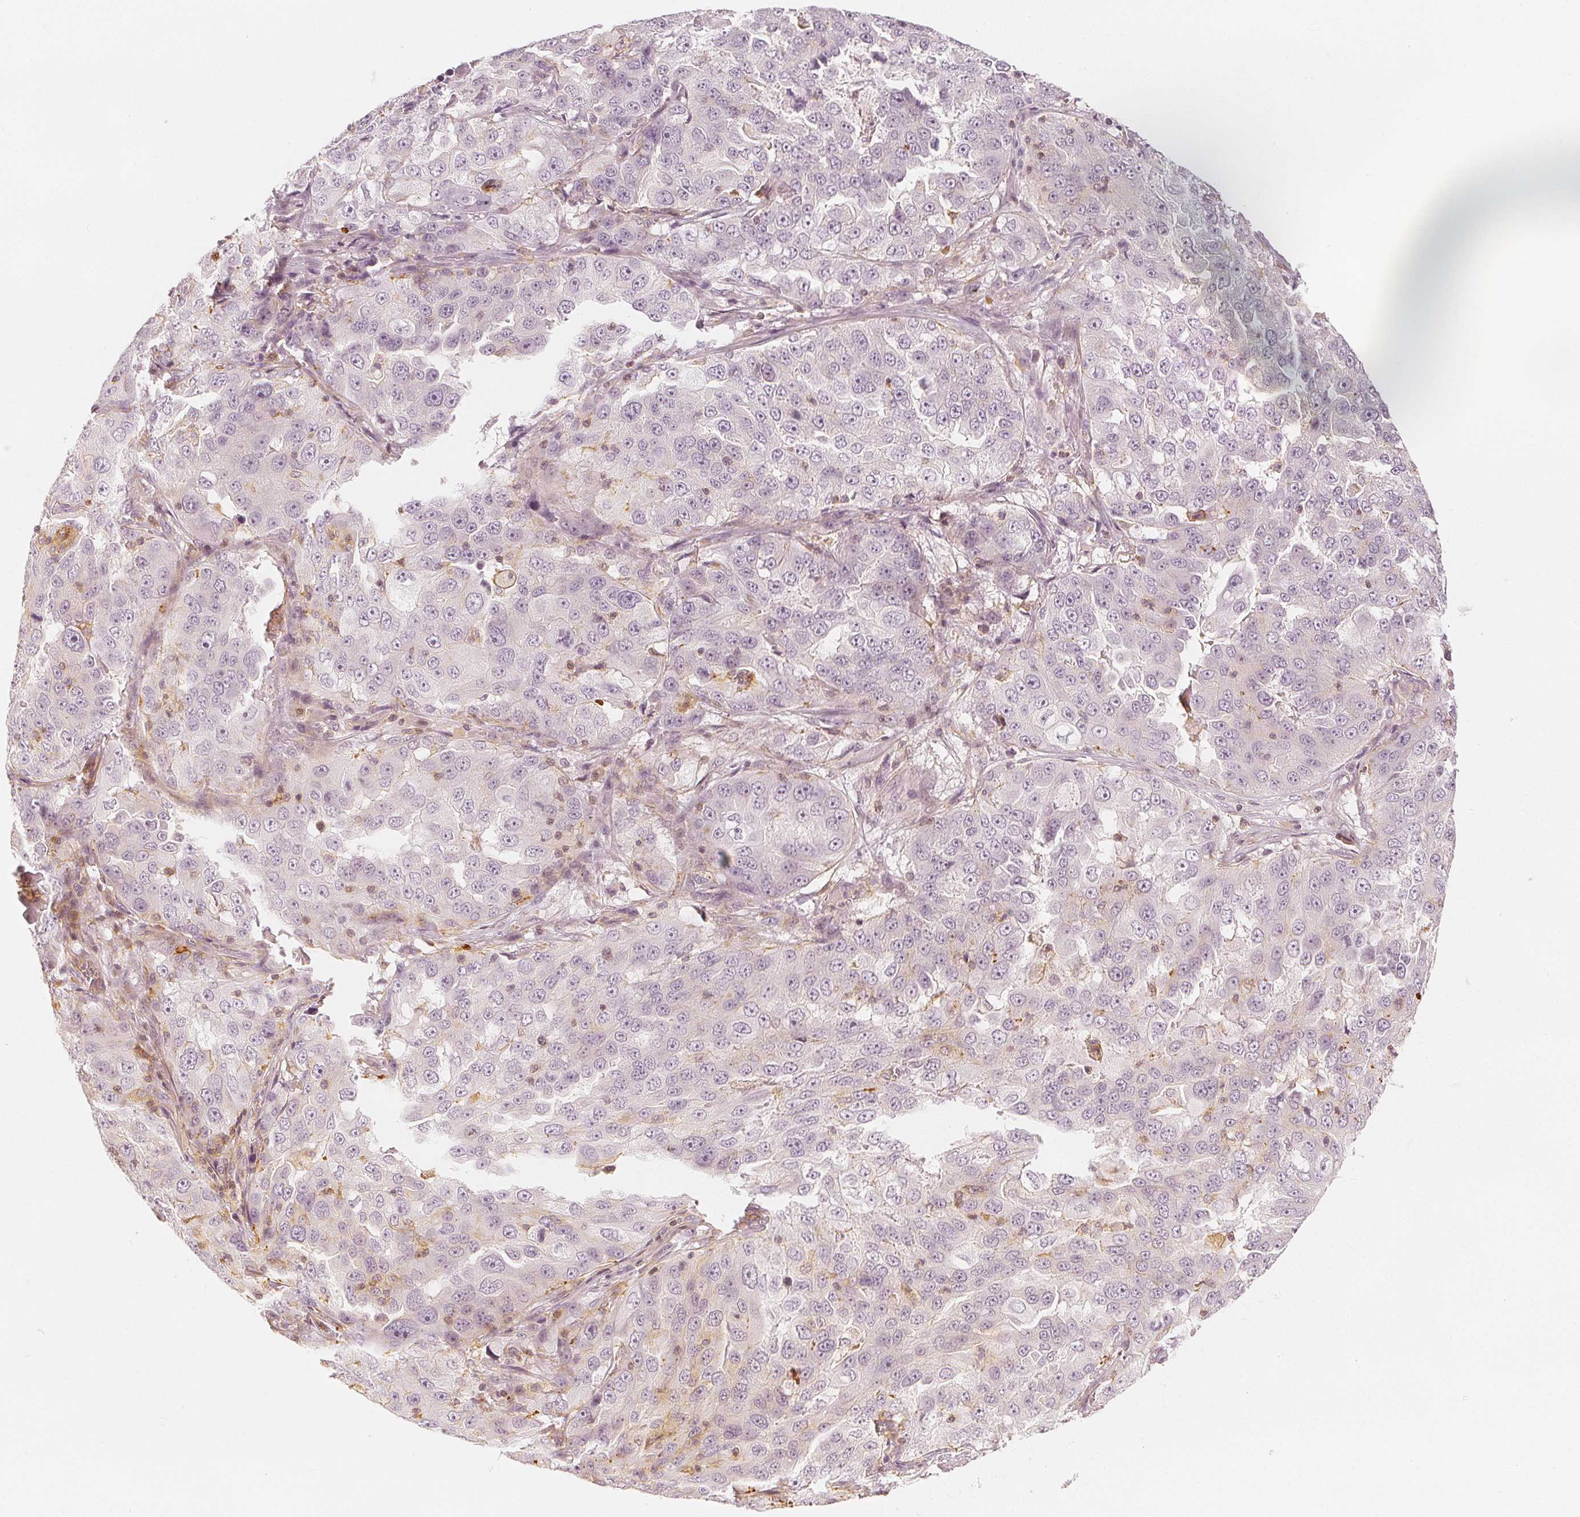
{"staining": {"intensity": "negative", "quantity": "none", "location": "none"}, "tissue": "lung cancer", "cell_type": "Tumor cells", "image_type": "cancer", "snomed": [{"axis": "morphology", "description": "Adenocarcinoma, NOS"}, {"axis": "topography", "description": "Lung"}], "caption": "This is a image of immunohistochemistry staining of lung cancer (adenocarcinoma), which shows no staining in tumor cells.", "gene": "ARHGAP26", "patient": {"sex": "female", "age": 61}}